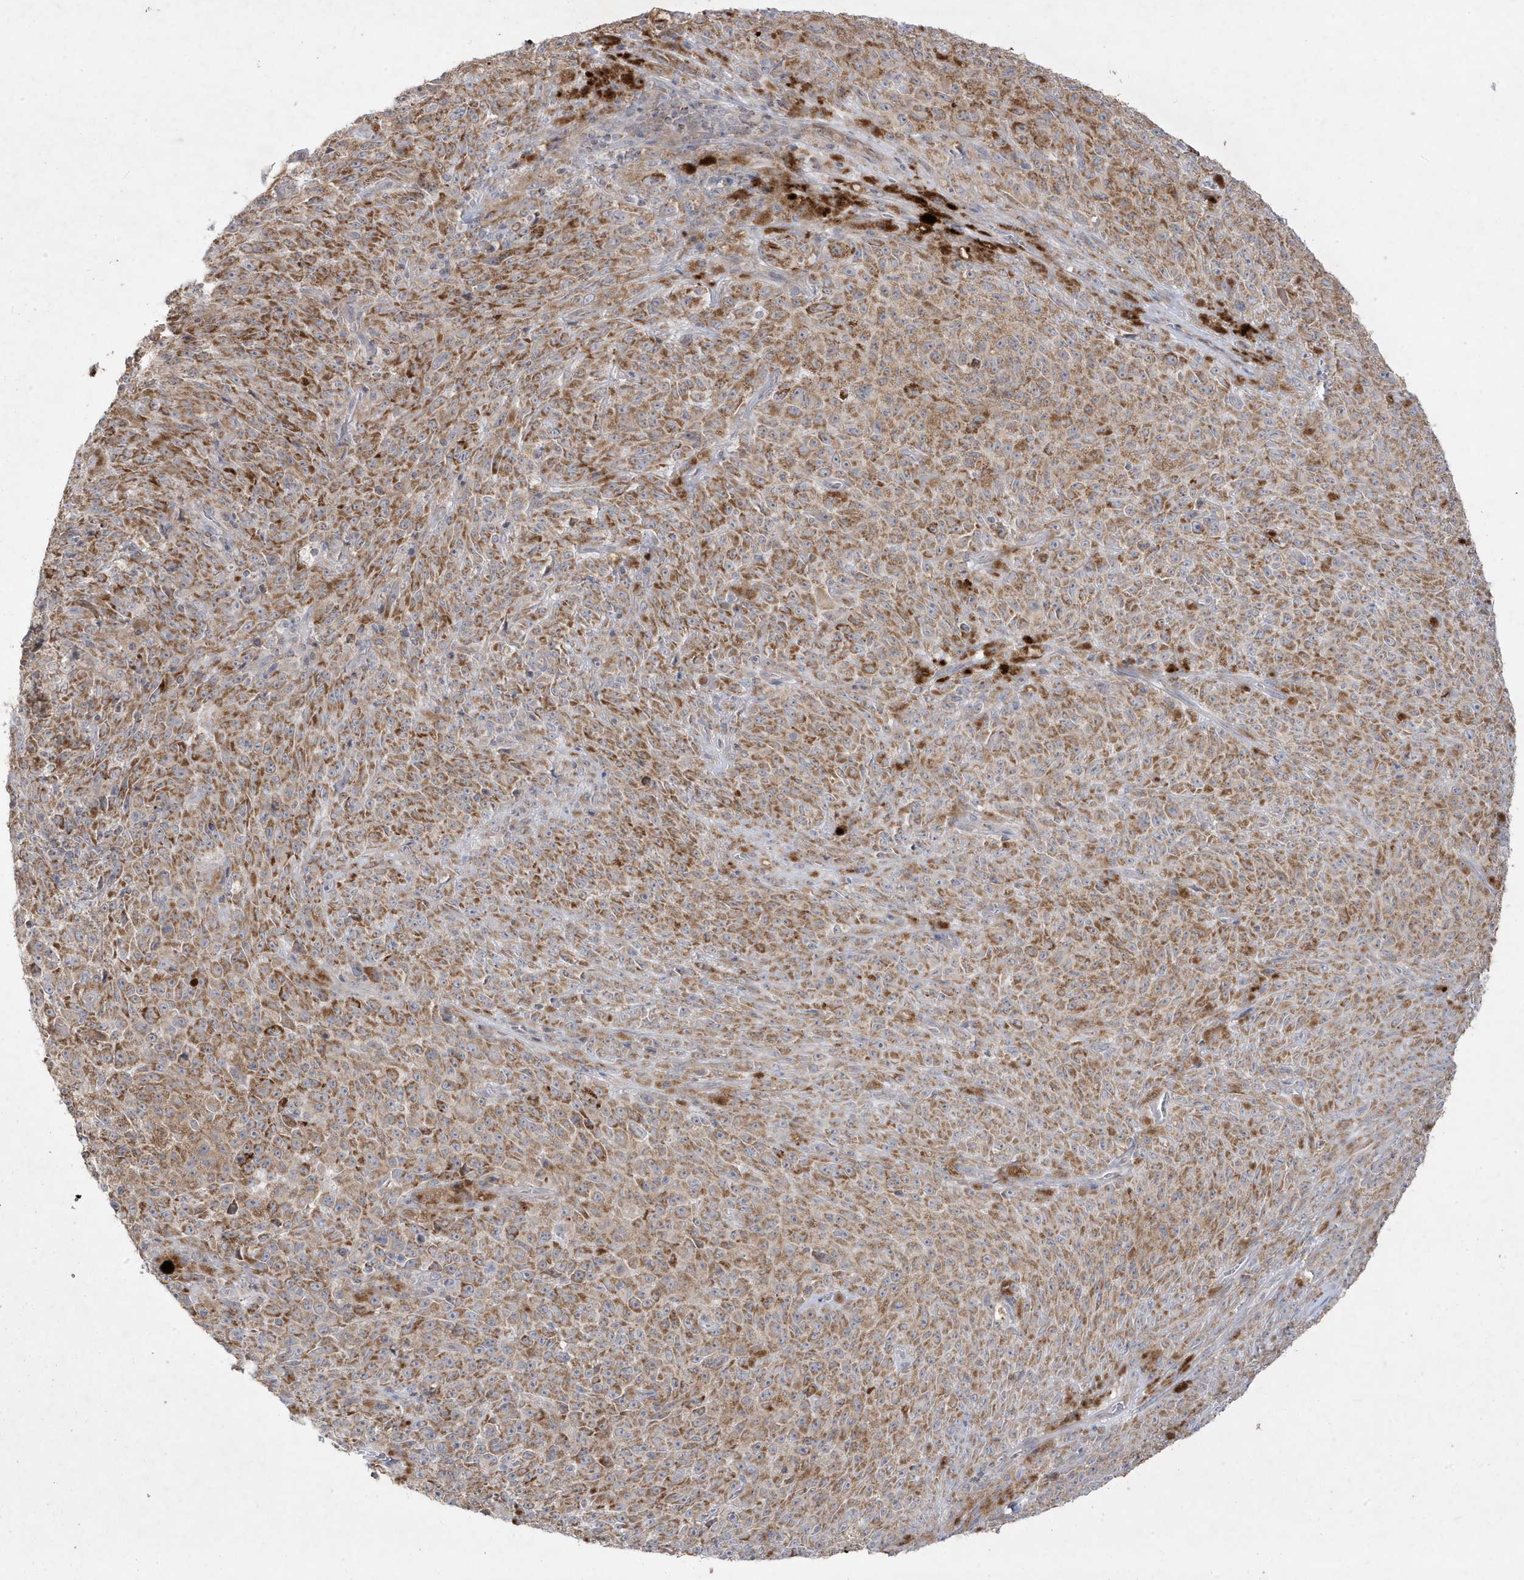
{"staining": {"intensity": "moderate", "quantity": ">75%", "location": "cytoplasmic/membranous"}, "tissue": "melanoma", "cell_type": "Tumor cells", "image_type": "cancer", "snomed": [{"axis": "morphology", "description": "Malignant melanoma, NOS"}, {"axis": "topography", "description": "Skin"}], "caption": "Immunohistochemical staining of human melanoma exhibits medium levels of moderate cytoplasmic/membranous positivity in about >75% of tumor cells.", "gene": "ADAMTSL3", "patient": {"sex": "female", "age": 82}}